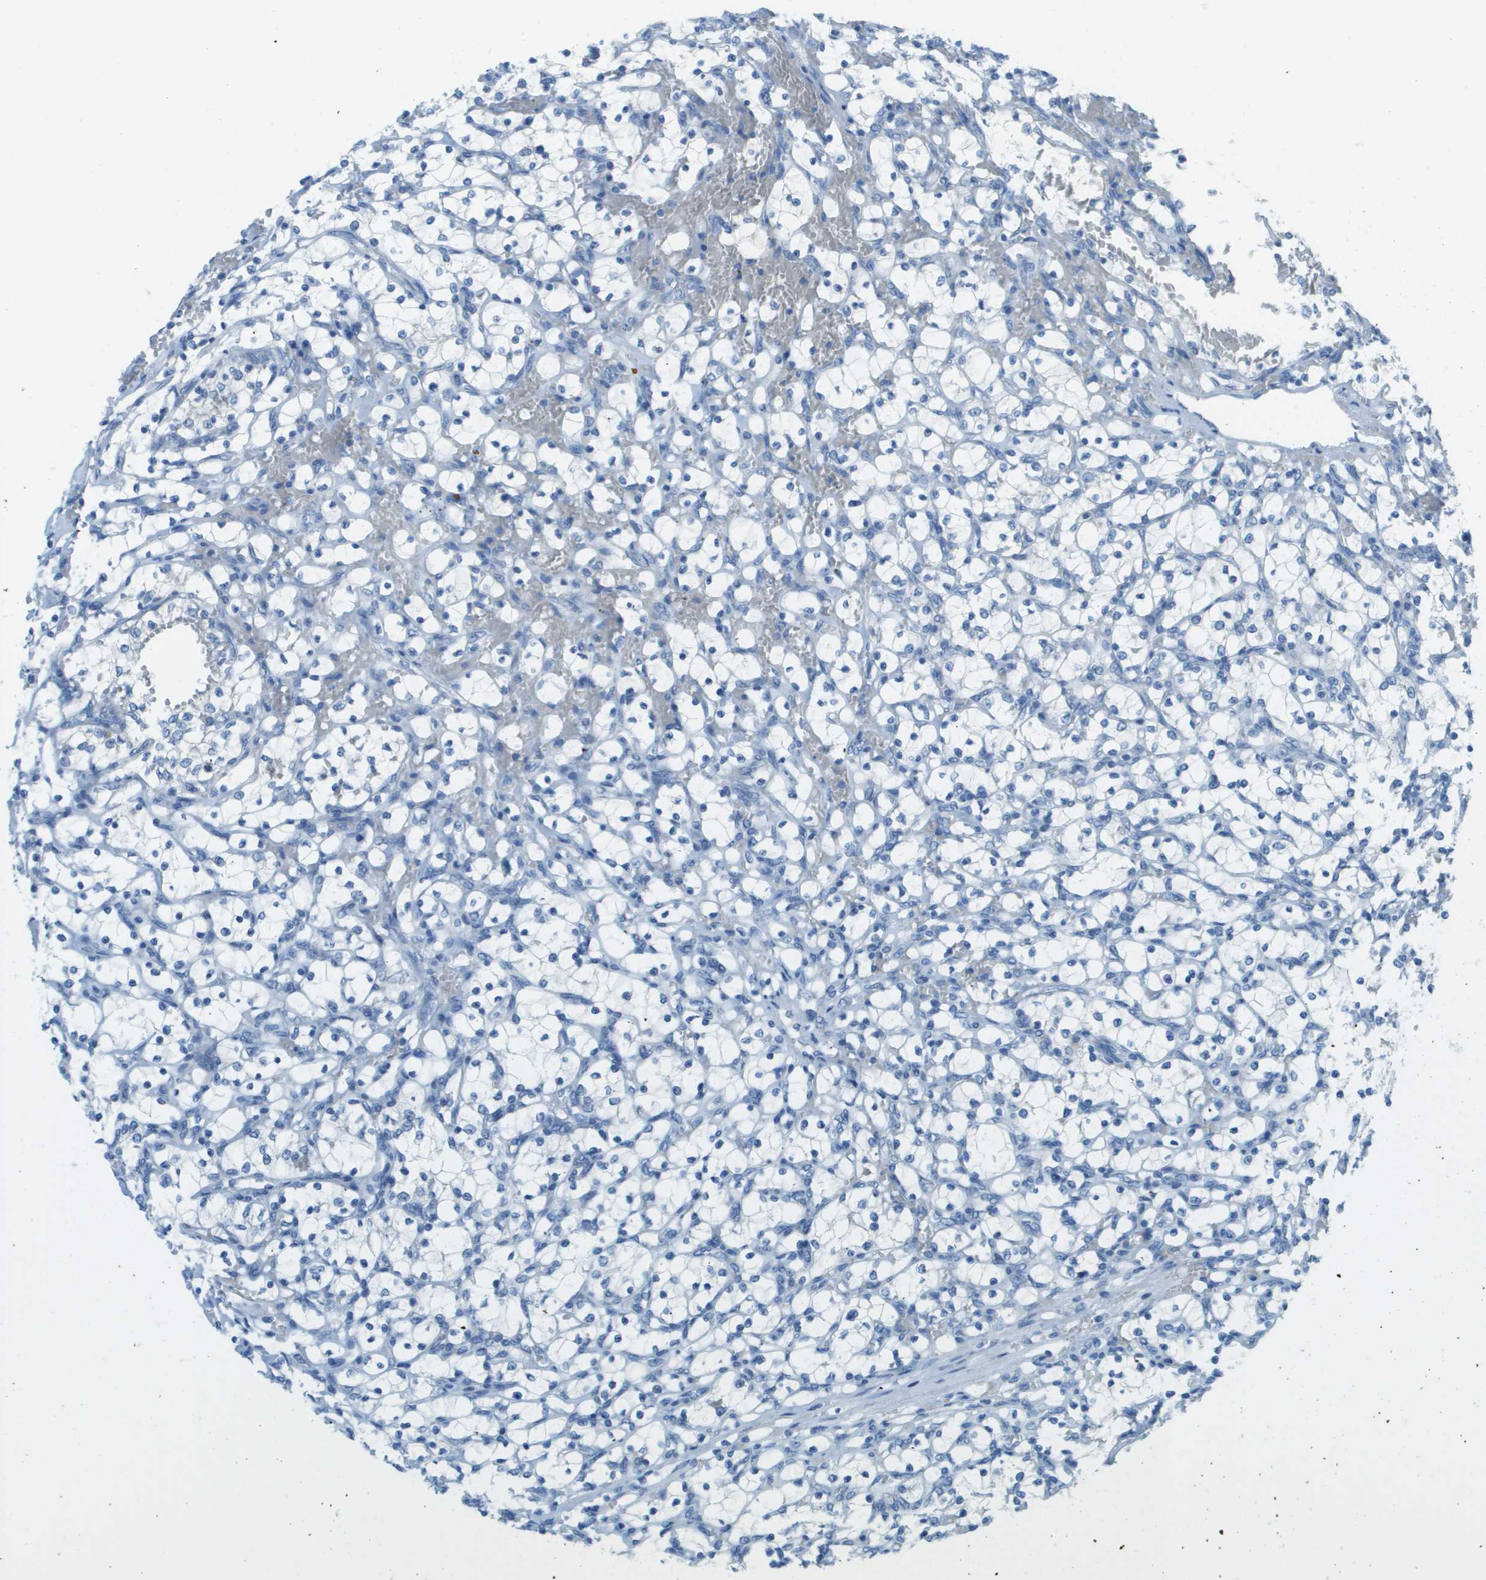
{"staining": {"intensity": "negative", "quantity": "none", "location": "none"}, "tissue": "renal cancer", "cell_type": "Tumor cells", "image_type": "cancer", "snomed": [{"axis": "morphology", "description": "Adenocarcinoma, NOS"}, {"axis": "topography", "description": "Kidney"}], "caption": "Histopathology image shows no significant protein staining in tumor cells of renal adenocarcinoma.", "gene": "DCN", "patient": {"sex": "female", "age": 69}}